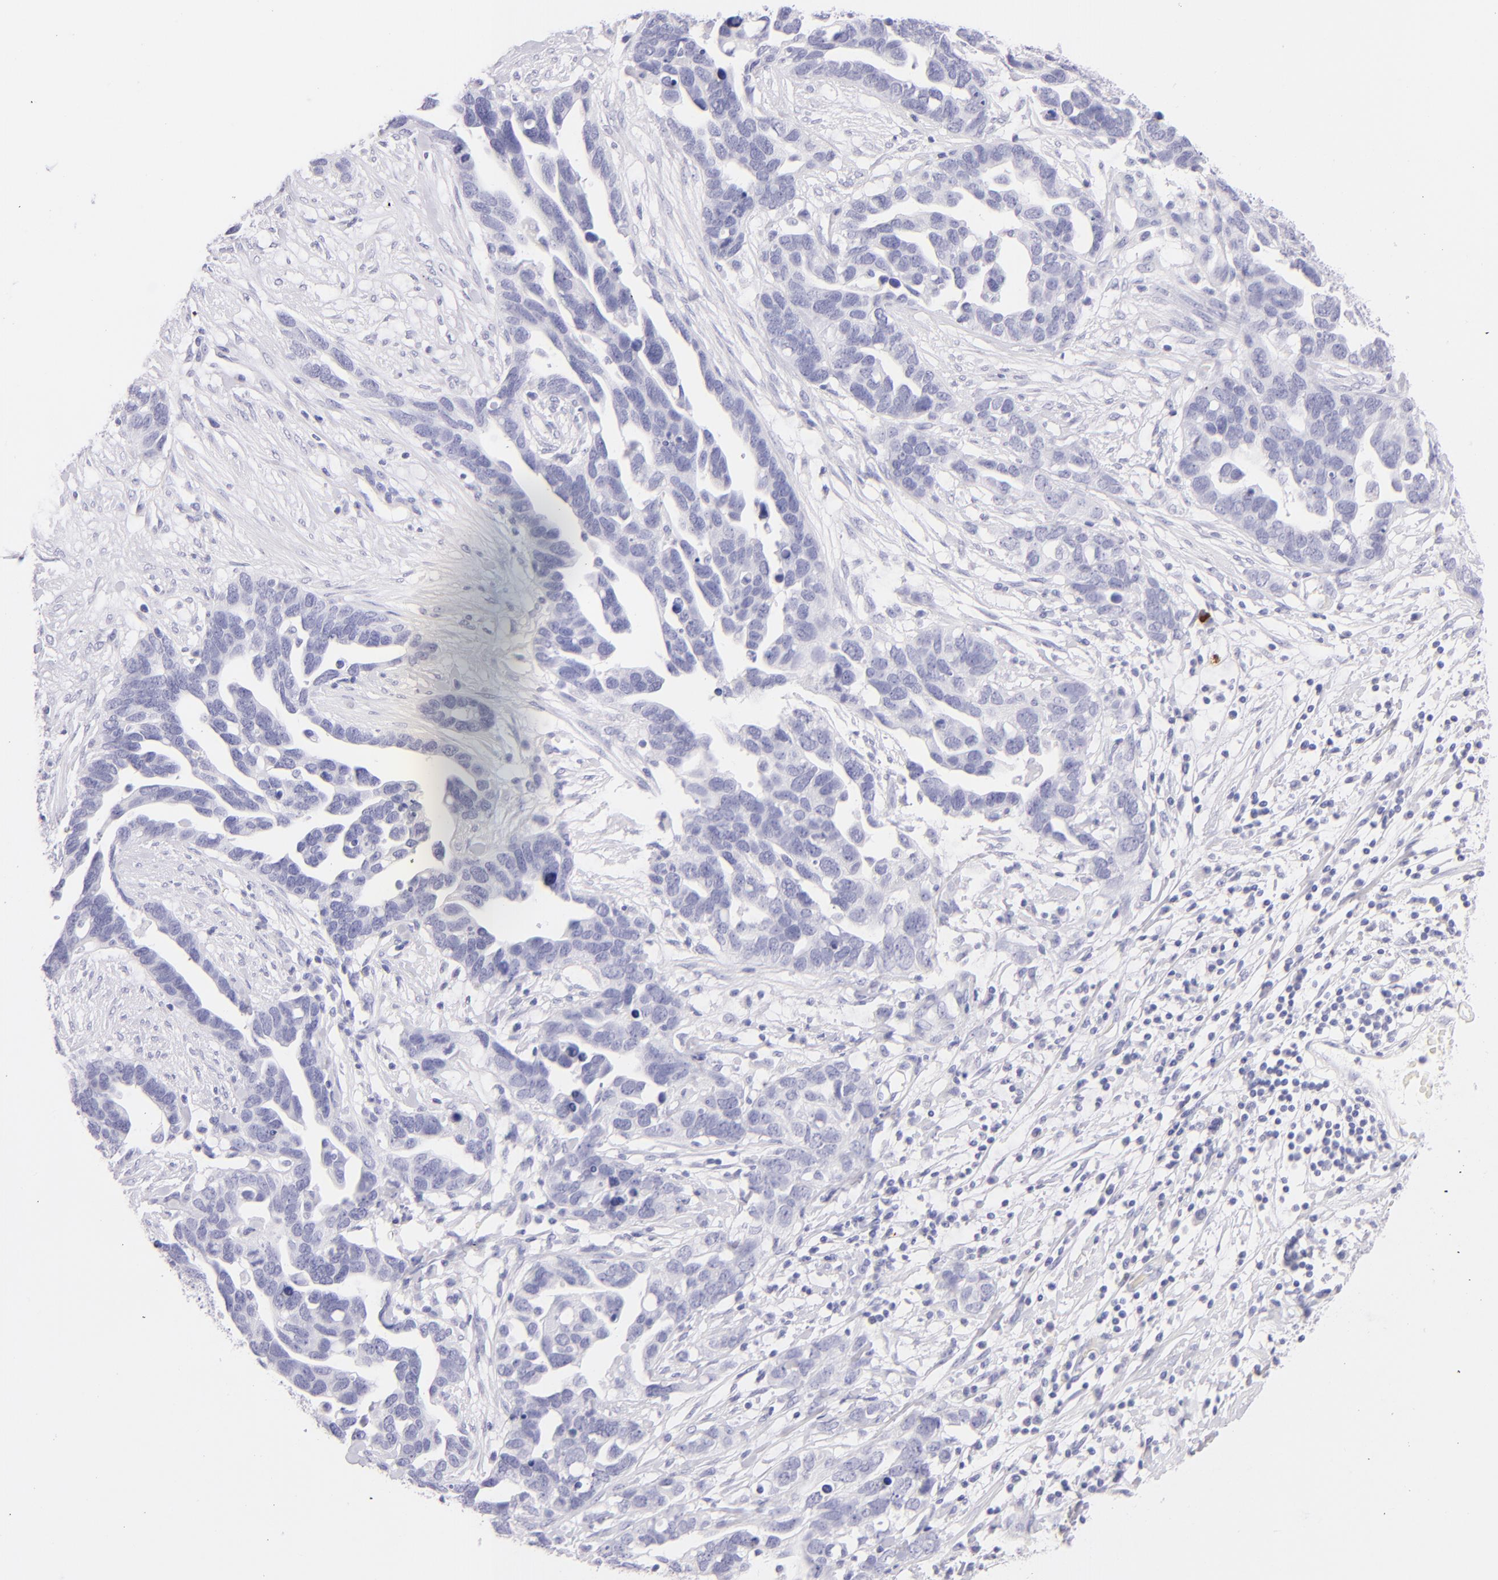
{"staining": {"intensity": "negative", "quantity": "none", "location": "none"}, "tissue": "ovarian cancer", "cell_type": "Tumor cells", "image_type": "cancer", "snomed": [{"axis": "morphology", "description": "Cystadenocarcinoma, serous, NOS"}, {"axis": "topography", "description": "Ovary"}], "caption": "Photomicrograph shows no significant protein staining in tumor cells of ovarian serous cystadenocarcinoma.", "gene": "SDC1", "patient": {"sex": "female", "age": 54}}